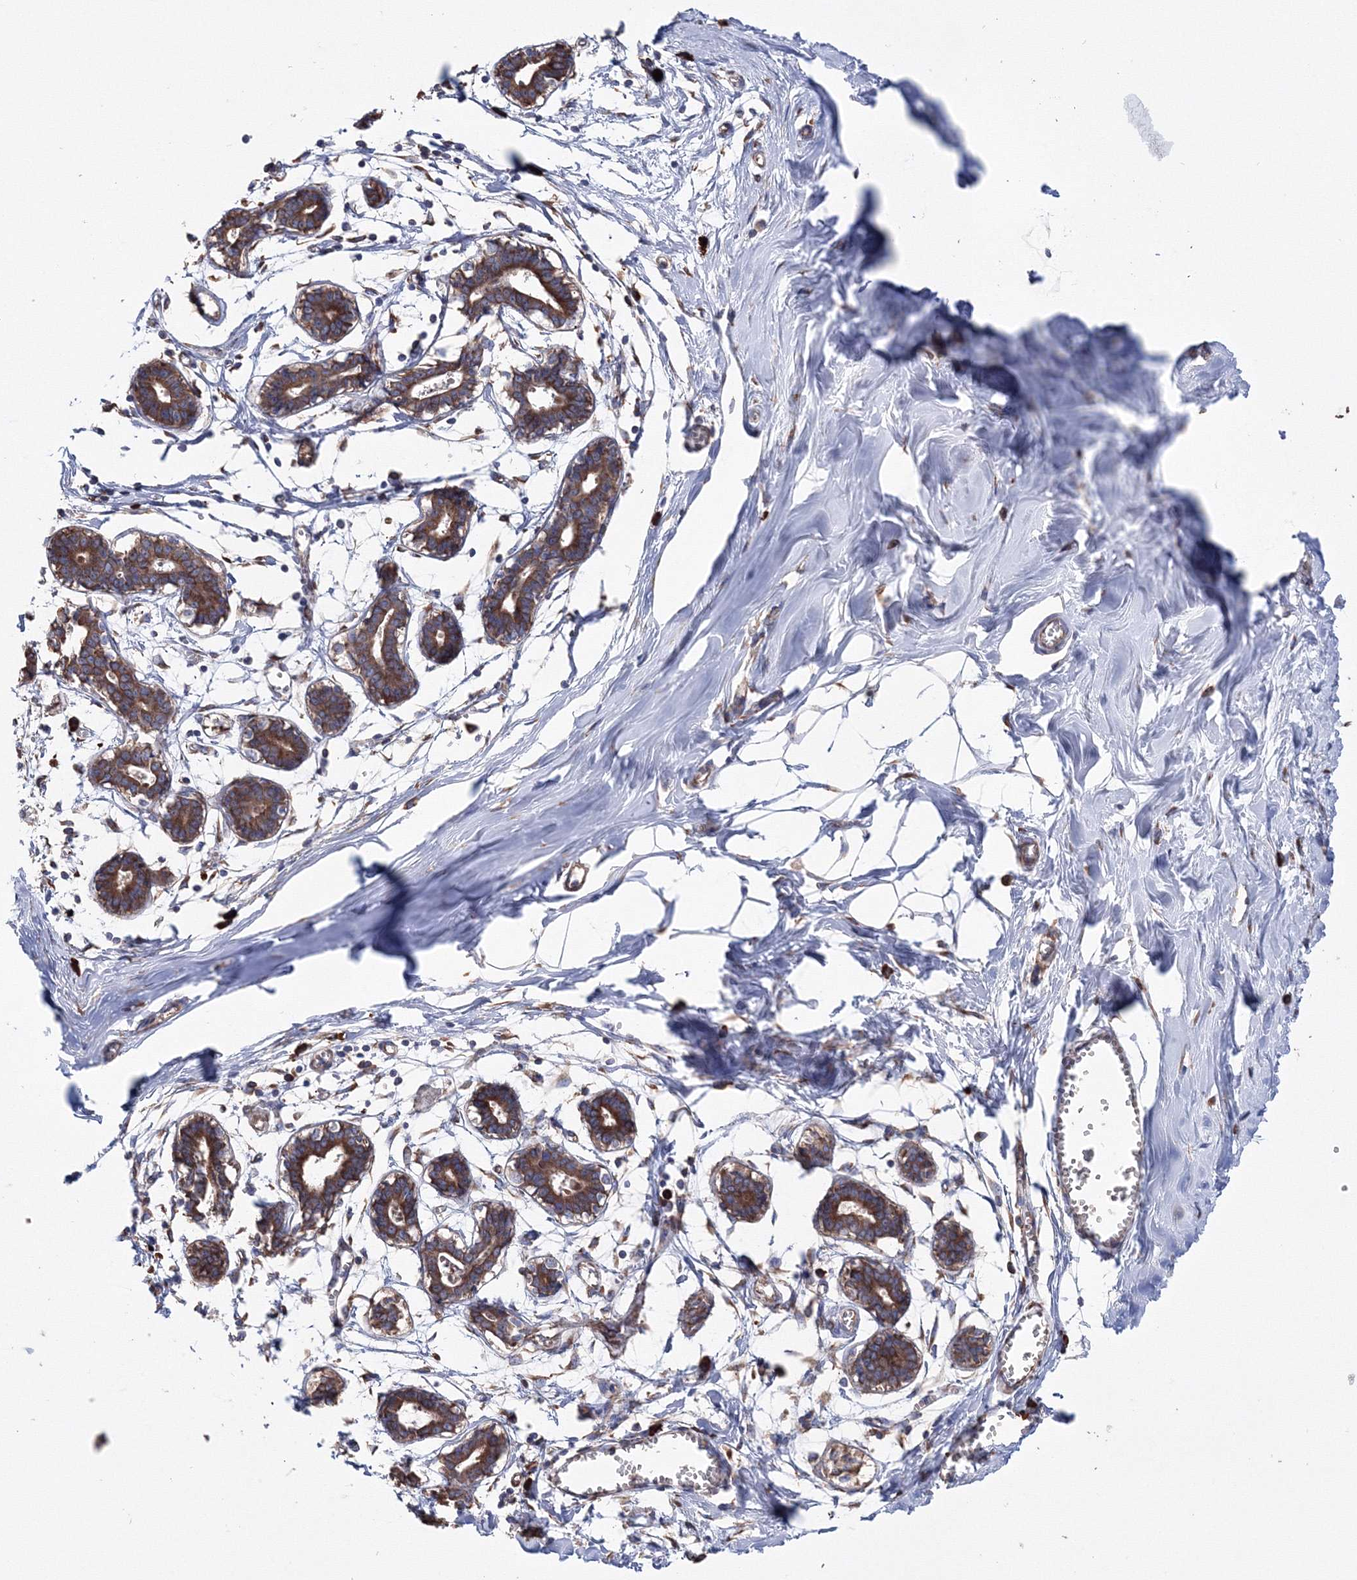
{"staining": {"intensity": "negative", "quantity": "none", "location": "none"}, "tissue": "breast", "cell_type": "Adipocytes", "image_type": "normal", "snomed": [{"axis": "morphology", "description": "Normal tissue, NOS"}, {"axis": "topography", "description": "Breast"}], "caption": "DAB (3,3'-diaminobenzidine) immunohistochemical staining of benign human breast shows no significant expression in adipocytes.", "gene": "VPS8", "patient": {"sex": "female", "age": 27}}